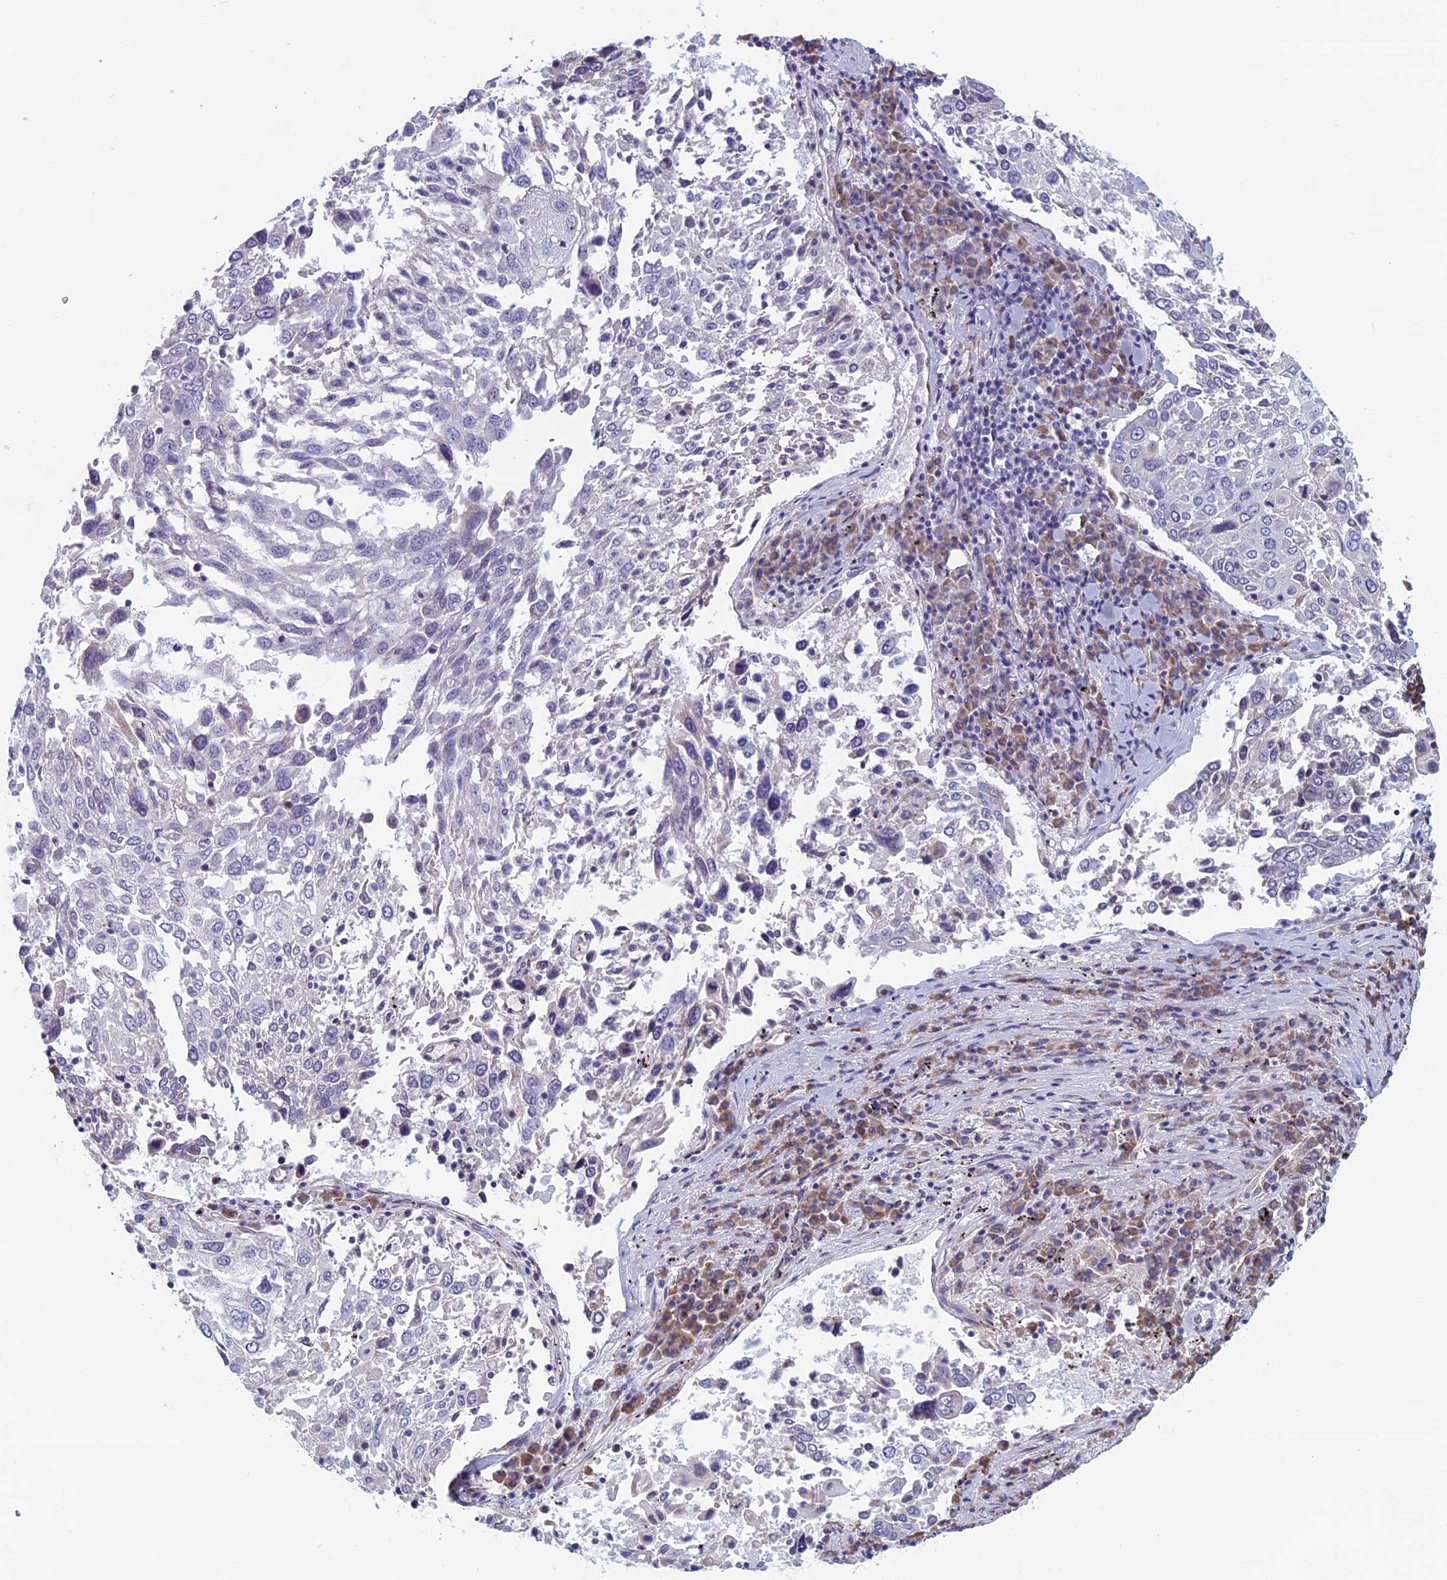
{"staining": {"intensity": "negative", "quantity": "none", "location": "none"}, "tissue": "lung cancer", "cell_type": "Tumor cells", "image_type": "cancer", "snomed": [{"axis": "morphology", "description": "Squamous cell carcinoma, NOS"}, {"axis": "topography", "description": "Lung"}], "caption": "Micrograph shows no significant protein expression in tumor cells of lung cancer (squamous cell carcinoma). (DAB immunohistochemistry with hematoxylin counter stain).", "gene": "BCL2L10", "patient": {"sex": "male", "age": 65}}